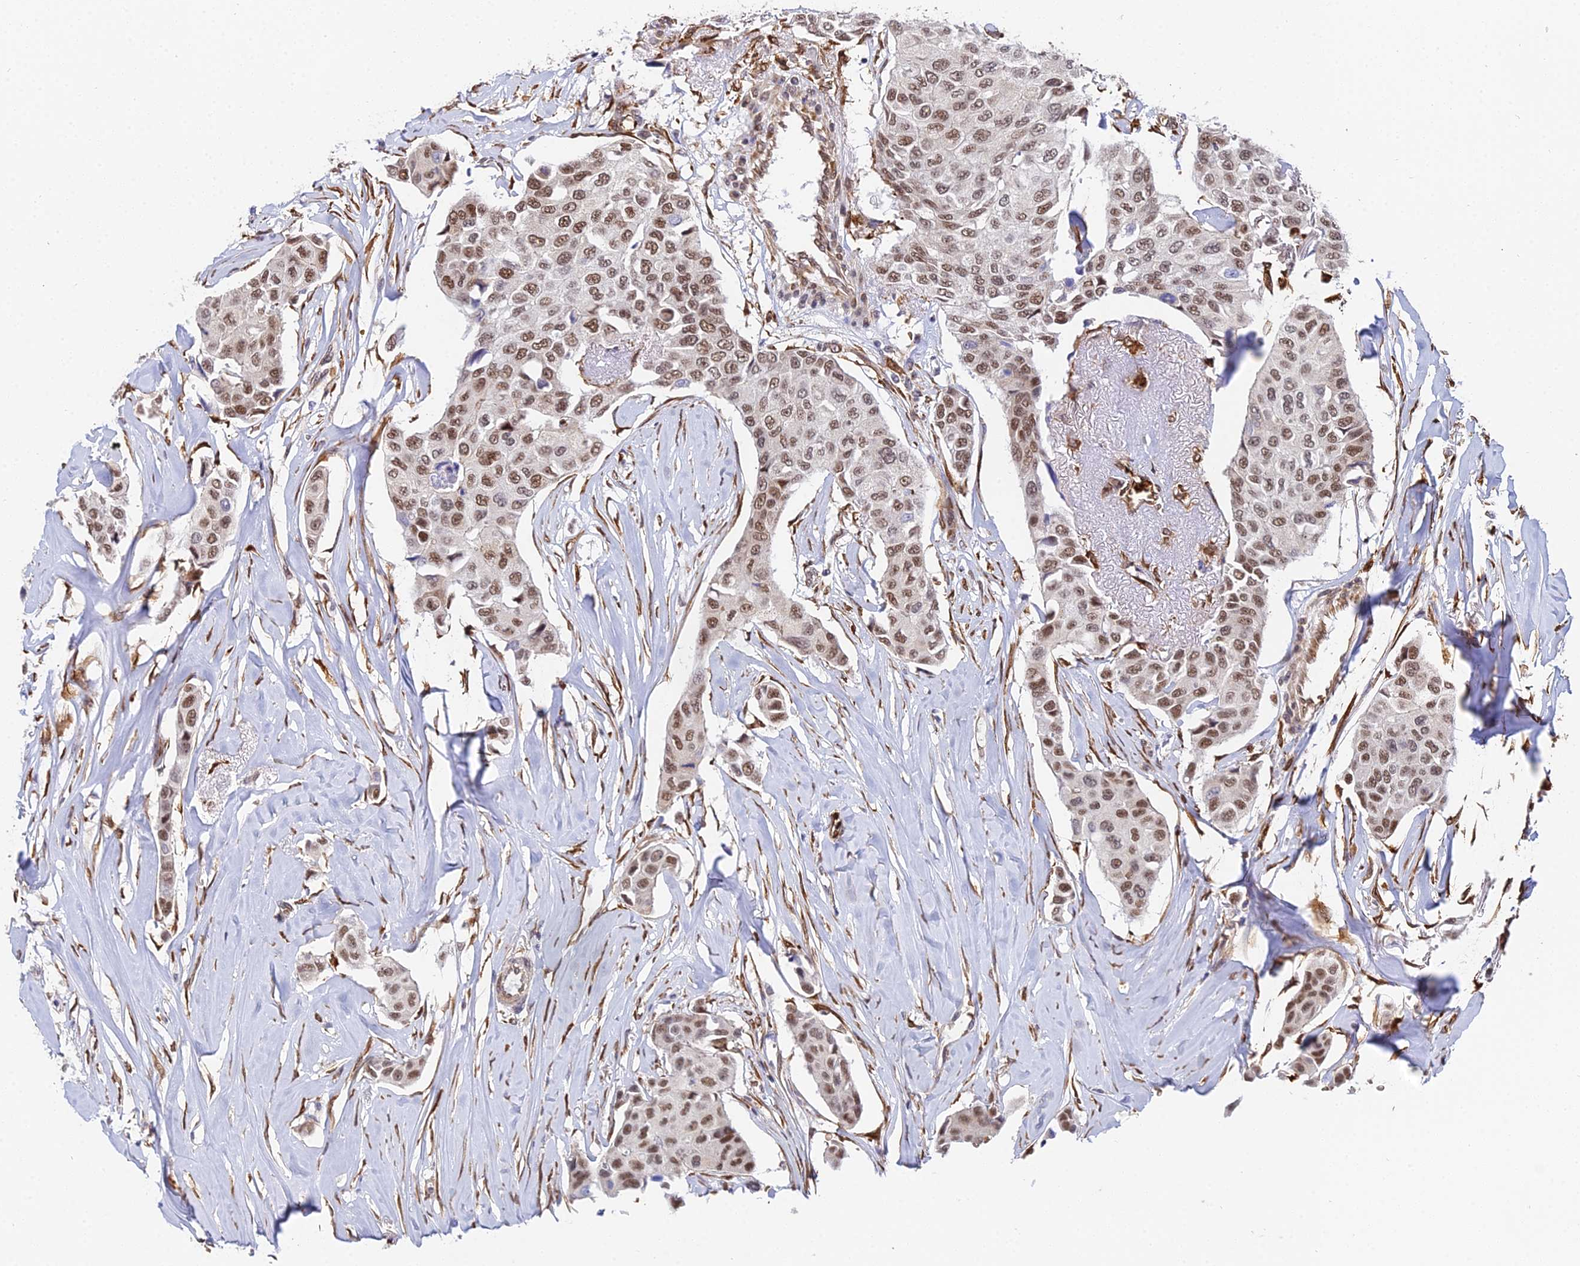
{"staining": {"intensity": "moderate", "quantity": ">75%", "location": "nuclear"}, "tissue": "breast cancer", "cell_type": "Tumor cells", "image_type": "cancer", "snomed": [{"axis": "morphology", "description": "Duct carcinoma"}, {"axis": "topography", "description": "Breast"}], "caption": "The image exhibits staining of invasive ductal carcinoma (breast), revealing moderate nuclear protein expression (brown color) within tumor cells.", "gene": "BCL9", "patient": {"sex": "female", "age": 80}}